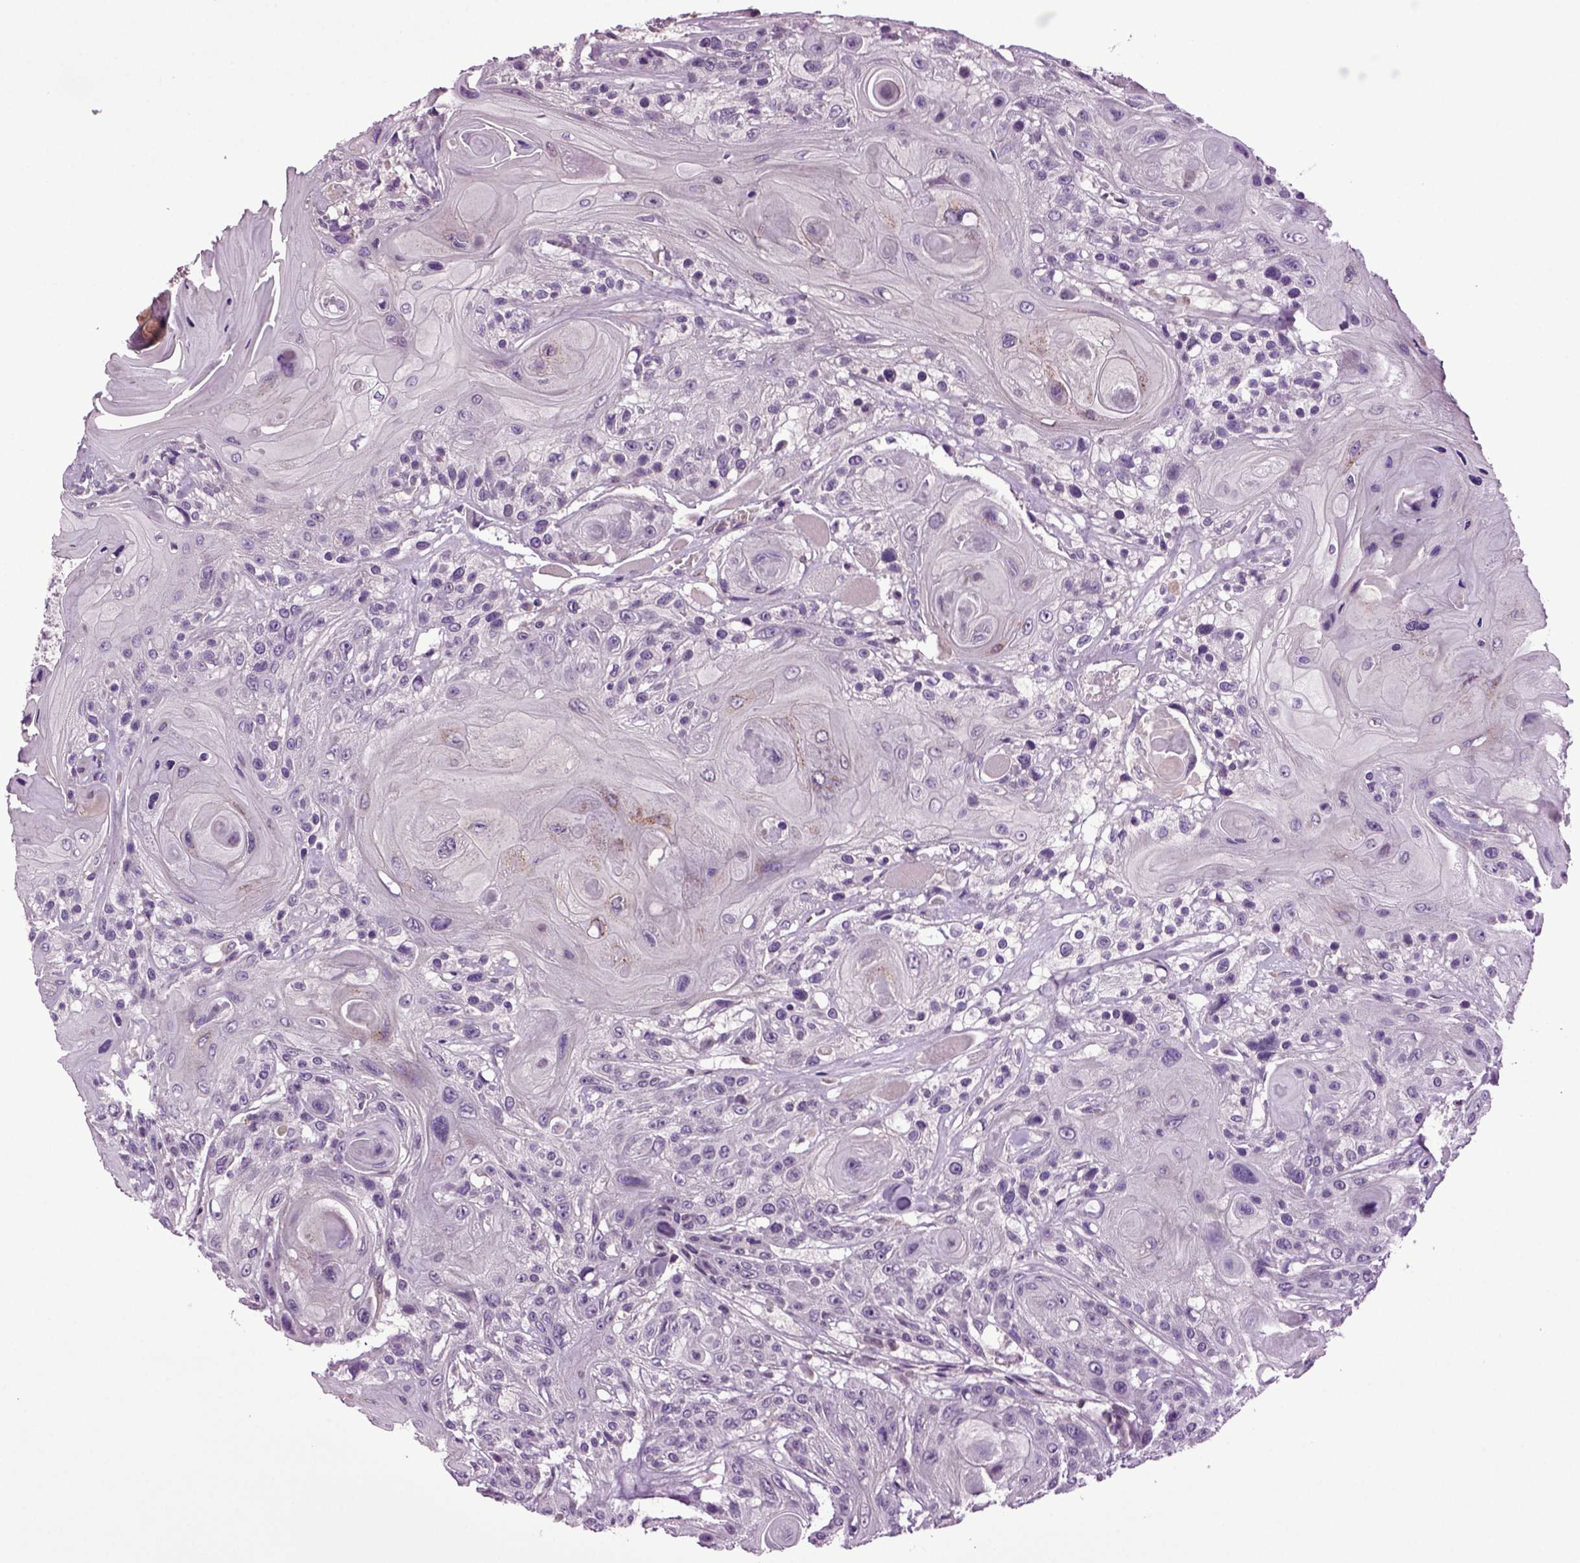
{"staining": {"intensity": "negative", "quantity": "none", "location": "none"}, "tissue": "head and neck cancer", "cell_type": "Tumor cells", "image_type": "cancer", "snomed": [{"axis": "morphology", "description": "Squamous cell carcinoma, NOS"}, {"axis": "topography", "description": "Head-Neck"}], "caption": "The image exhibits no staining of tumor cells in head and neck cancer.", "gene": "FGF11", "patient": {"sex": "female", "age": 59}}